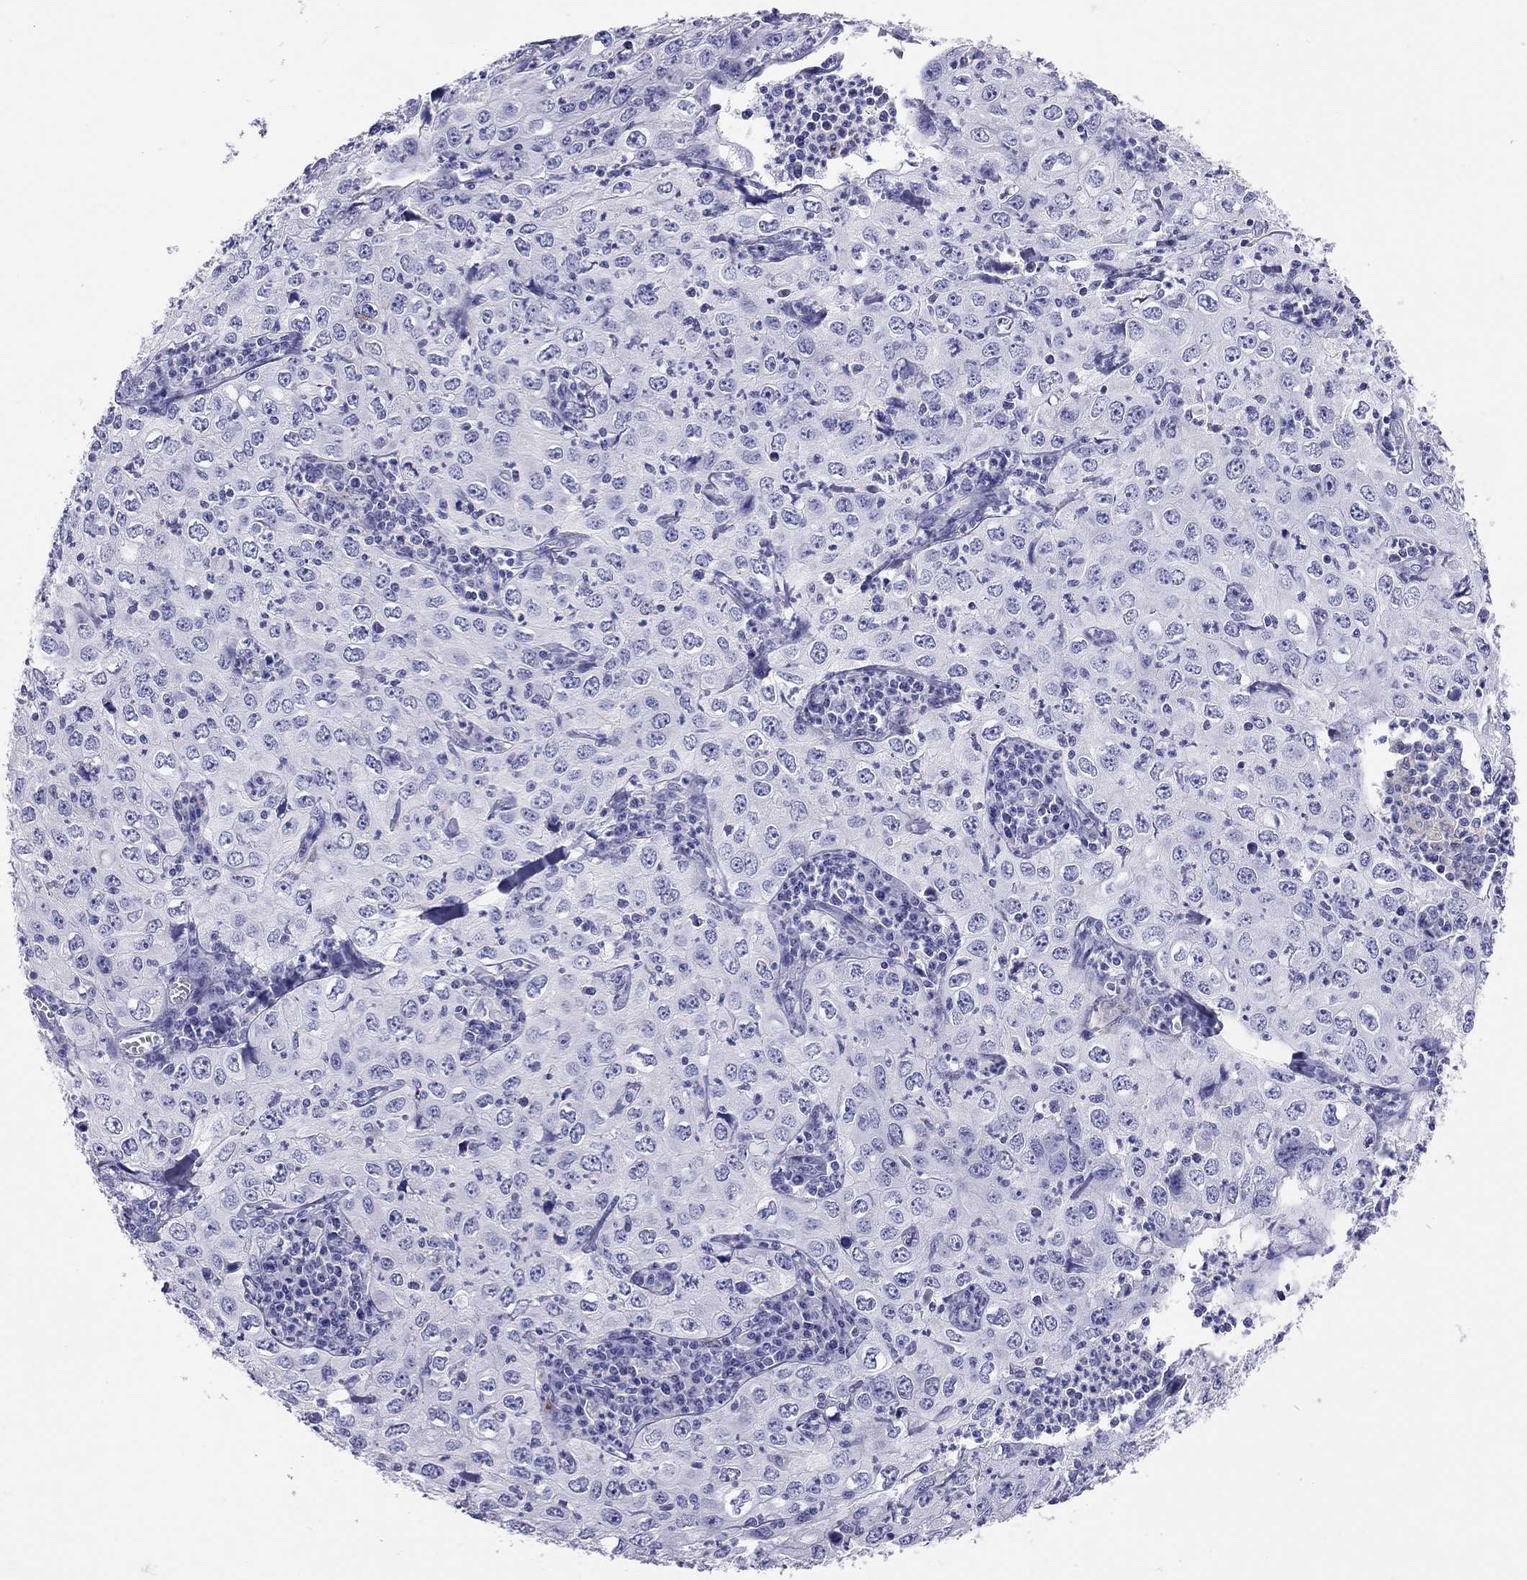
{"staining": {"intensity": "negative", "quantity": "none", "location": "none"}, "tissue": "cervical cancer", "cell_type": "Tumor cells", "image_type": "cancer", "snomed": [{"axis": "morphology", "description": "Squamous cell carcinoma, NOS"}, {"axis": "topography", "description": "Cervix"}], "caption": "DAB immunohistochemical staining of cervical cancer demonstrates no significant staining in tumor cells.", "gene": "HLA-DQB2", "patient": {"sex": "female", "age": 24}}